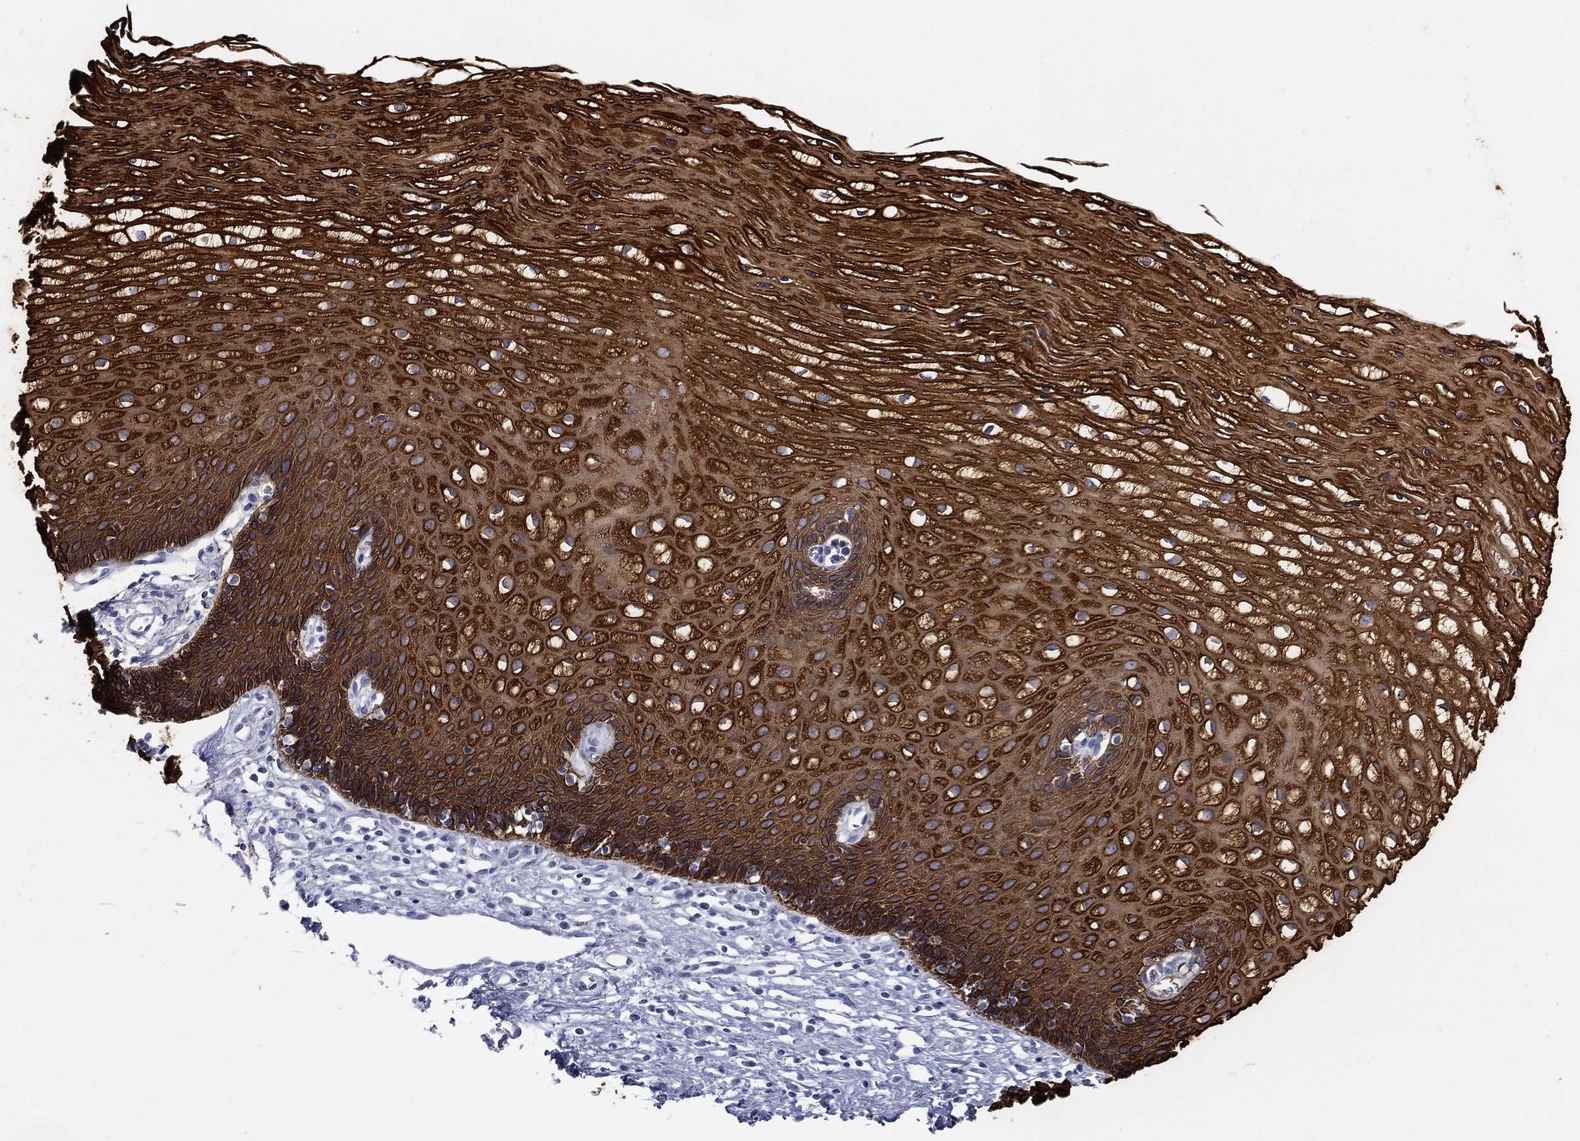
{"staining": {"intensity": "strong", "quantity": ">75%", "location": "cytoplasmic/membranous"}, "tissue": "cervix", "cell_type": "Glandular cells", "image_type": "normal", "snomed": [{"axis": "morphology", "description": "Normal tissue, NOS"}, {"axis": "topography", "description": "Cervix"}], "caption": "Immunohistochemical staining of normal cervix displays high levels of strong cytoplasmic/membranous positivity in about >75% of glandular cells. Using DAB (3,3'-diaminobenzidine) (brown) and hematoxylin (blue) stains, captured at high magnification using brightfield microscopy.", "gene": "KRT7", "patient": {"sex": "female", "age": 35}}